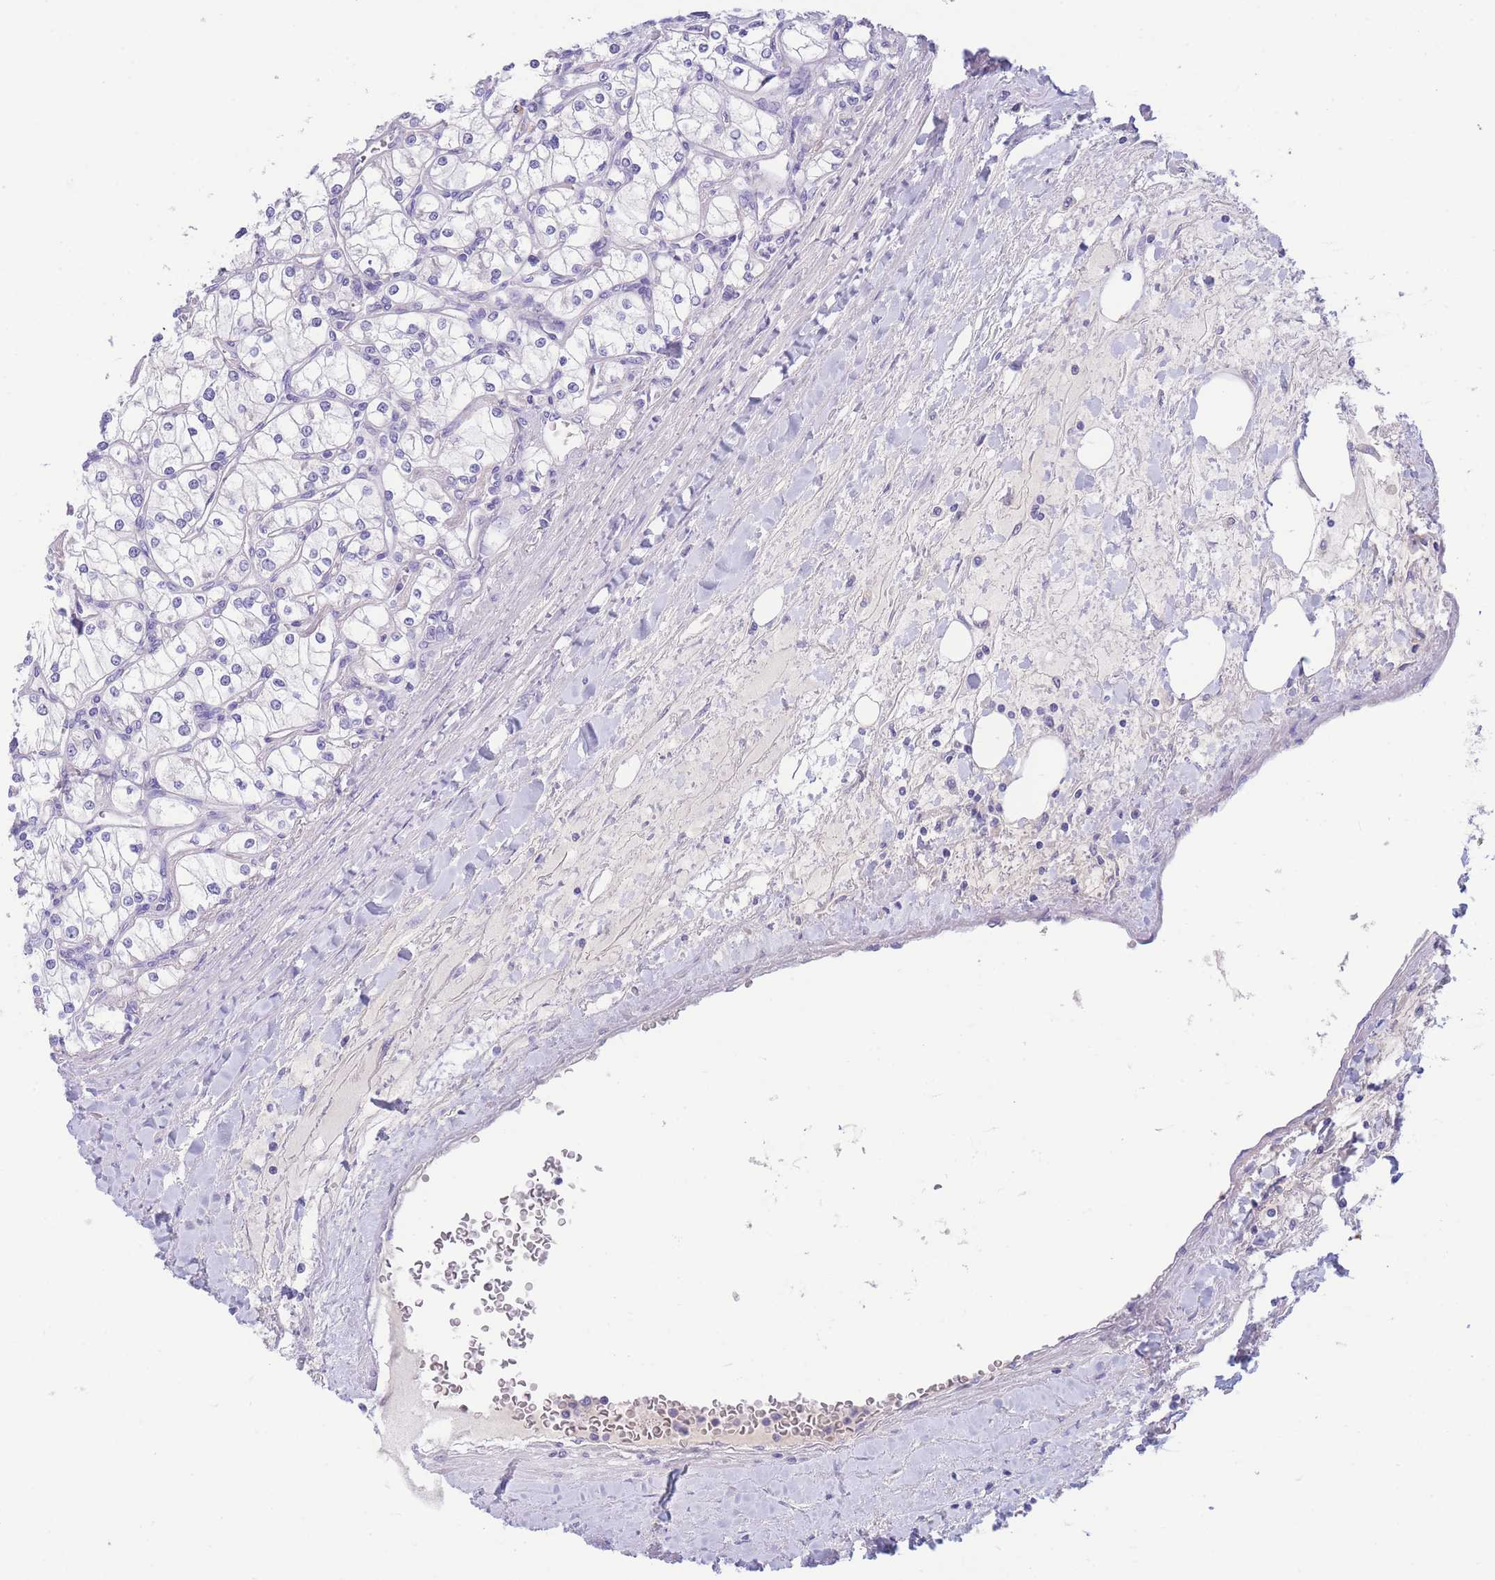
{"staining": {"intensity": "negative", "quantity": "none", "location": "none"}, "tissue": "renal cancer", "cell_type": "Tumor cells", "image_type": "cancer", "snomed": [{"axis": "morphology", "description": "Adenocarcinoma, NOS"}, {"axis": "topography", "description": "Kidney"}], "caption": "This is a photomicrograph of IHC staining of adenocarcinoma (renal), which shows no staining in tumor cells. Nuclei are stained in blue.", "gene": "PCDHB3", "patient": {"sex": "male", "age": 80}}